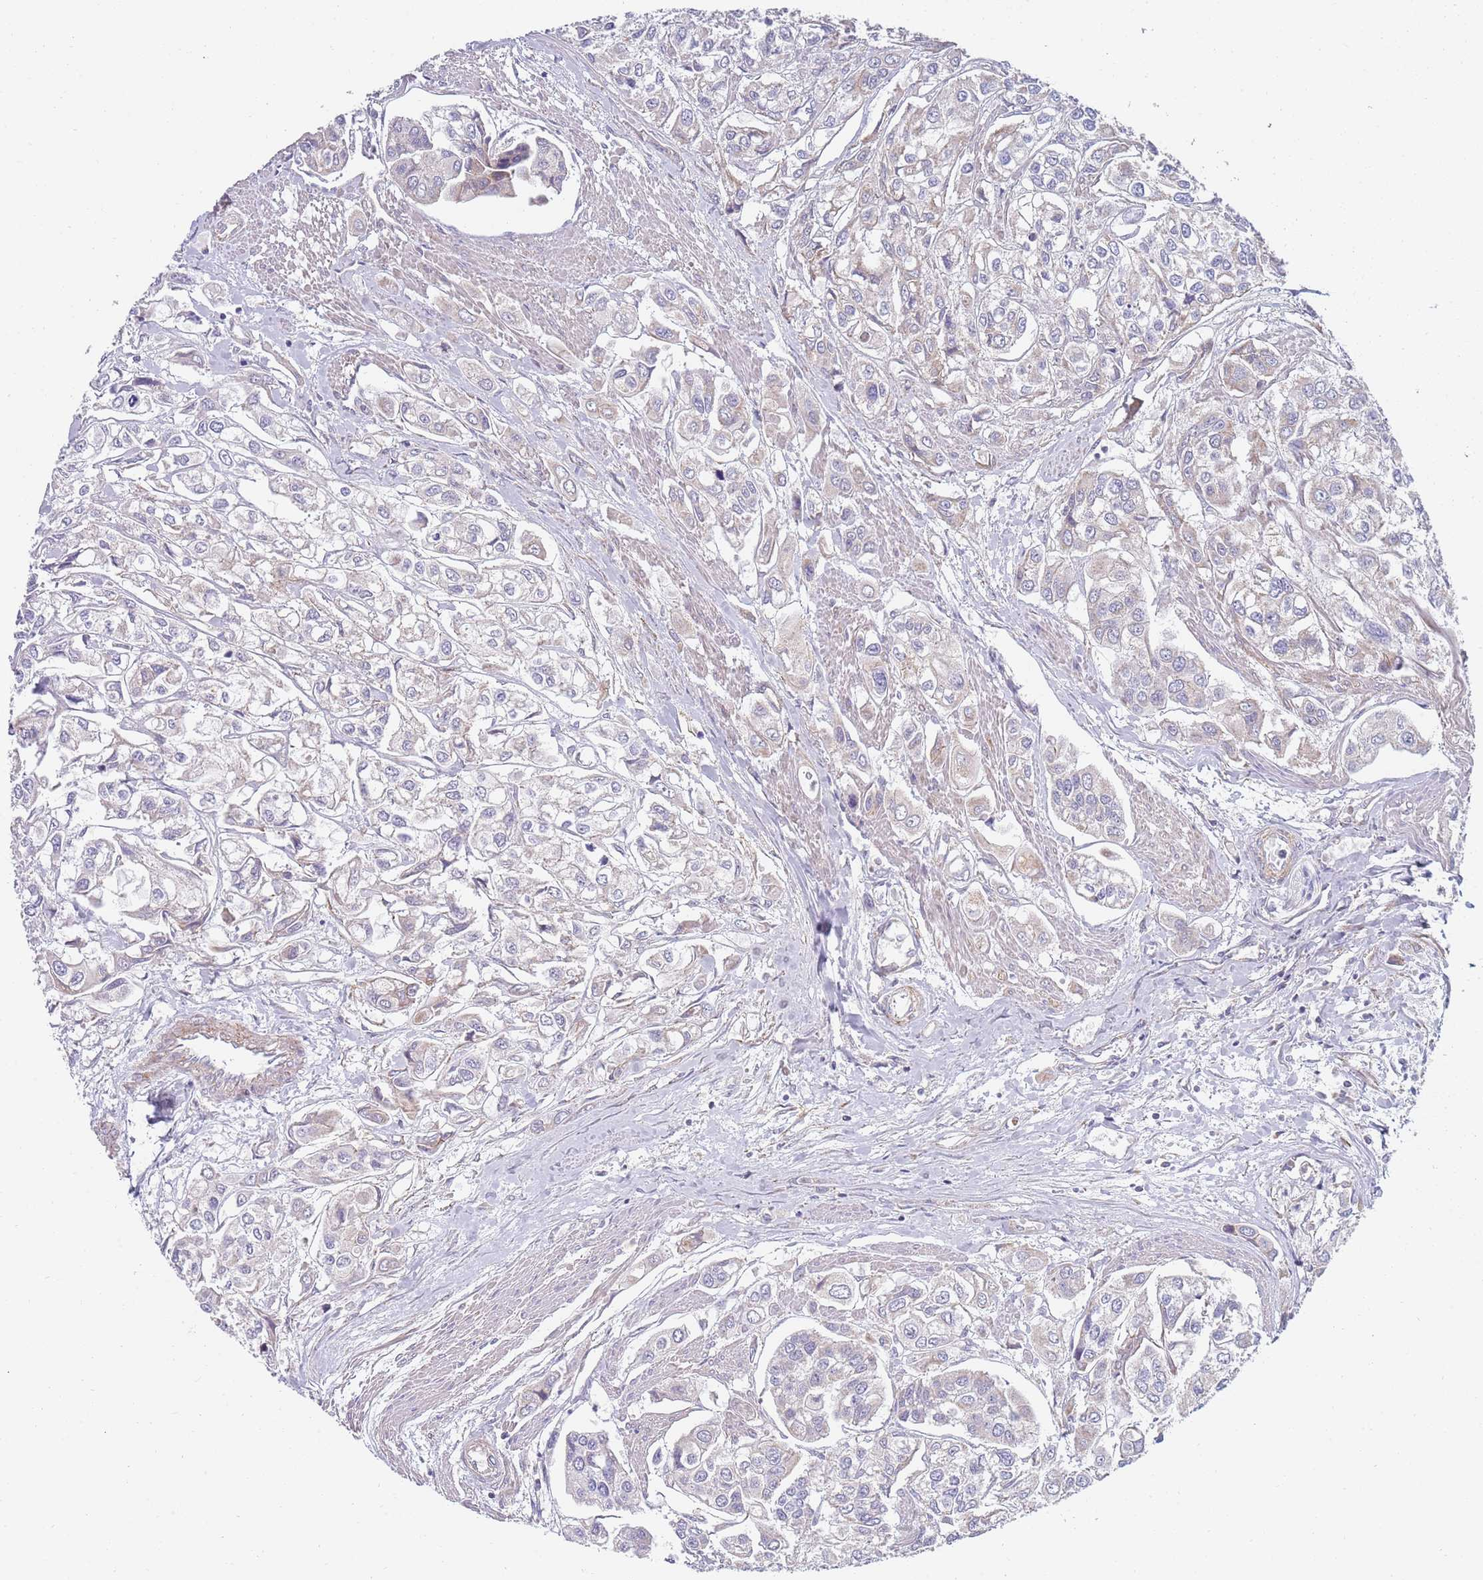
{"staining": {"intensity": "negative", "quantity": "none", "location": "none"}, "tissue": "urothelial cancer", "cell_type": "Tumor cells", "image_type": "cancer", "snomed": [{"axis": "morphology", "description": "Urothelial carcinoma, High grade"}, {"axis": "topography", "description": "Urinary bladder"}], "caption": "An image of human urothelial cancer is negative for staining in tumor cells.", "gene": "PWWP3A", "patient": {"sex": "male", "age": 67}}